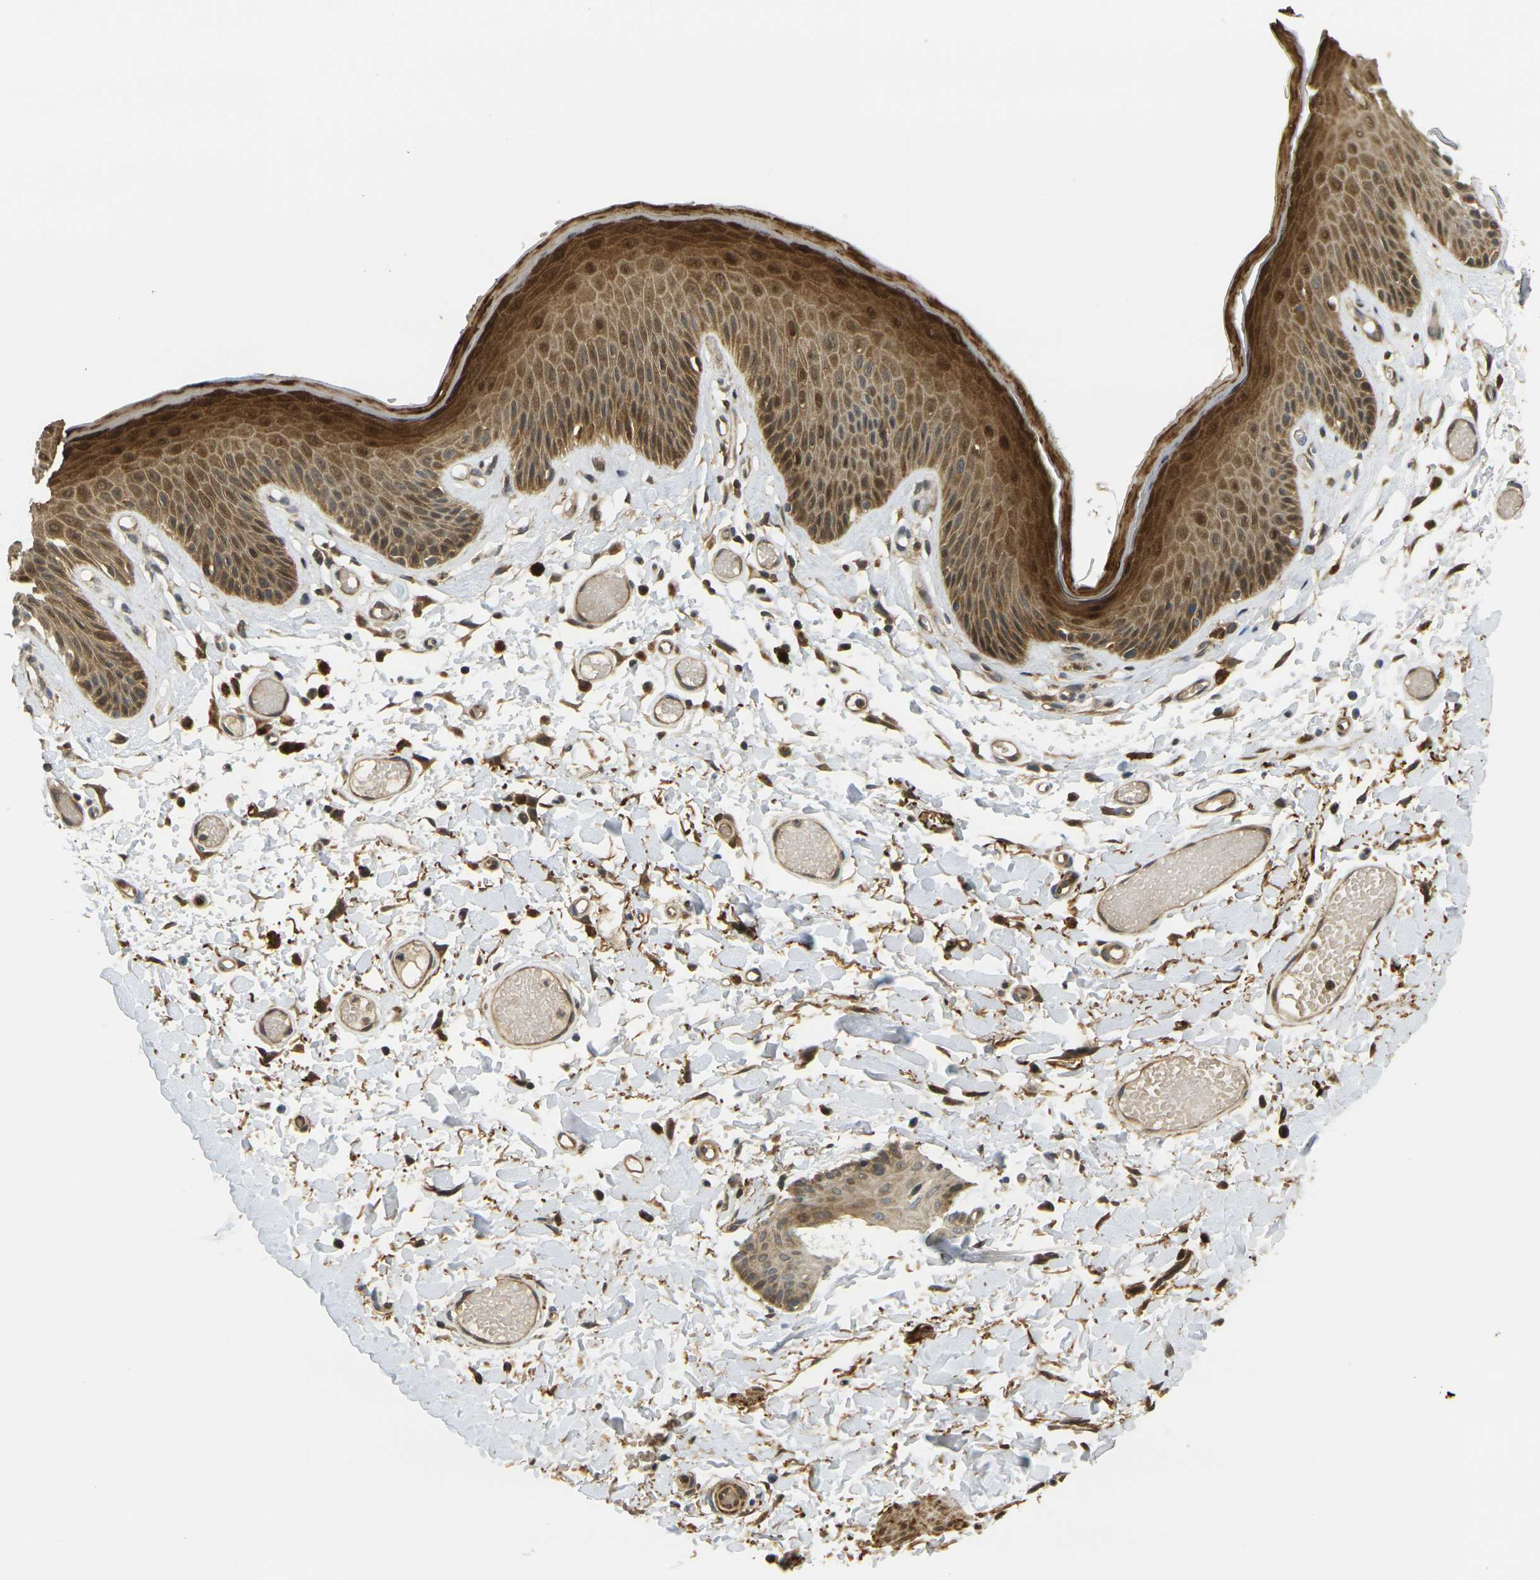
{"staining": {"intensity": "moderate", "quantity": ">75%", "location": "cytoplasmic/membranous,nuclear"}, "tissue": "skin", "cell_type": "Epidermal cells", "image_type": "normal", "snomed": [{"axis": "morphology", "description": "Normal tissue, NOS"}, {"axis": "topography", "description": "Vulva"}], "caption": "Protein staining of normal skin shows moderate cytoplasmic/membranous,nuclear staining in about >75% of epidermal cells.", "gene": "KLHL8", "patient": {"sex": "female", "age": 73}}